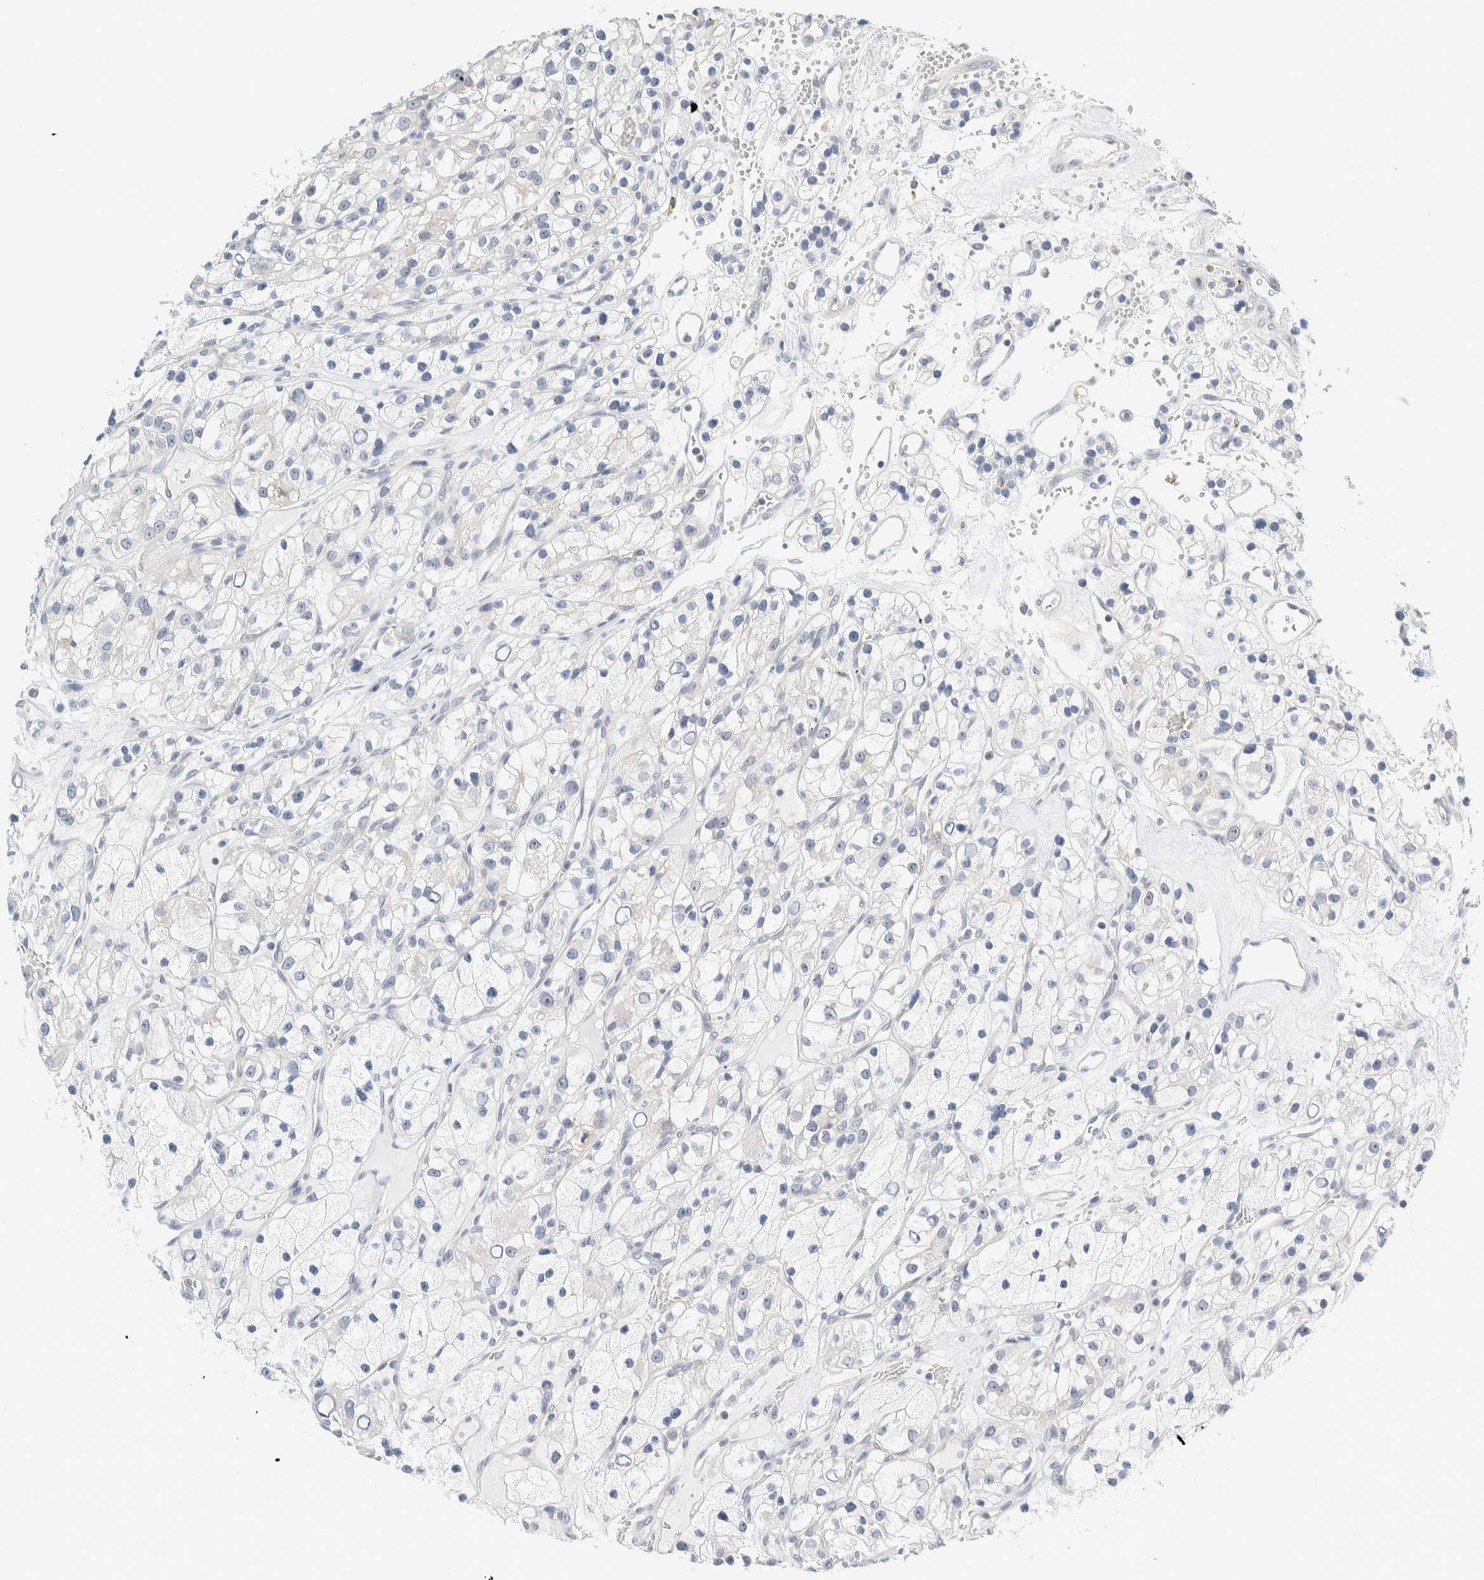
{"staining": {"intensity": "negative", "quantity": "none", "location": "none"}, "tissue": "renal cancer", "cell_type": "Tumor cells", "image_type": "cancer", "snomed": [{"axis": "morphology", "description": "Adenocarcinoma, NOS"}, {"axis": "topography", "description": "Kidney"}], "caption": "Tumor cells show no significant staining in renal adenocarcinoma.", "gene": "NDE1", "patient": {"sex": "female", "age": 57}}